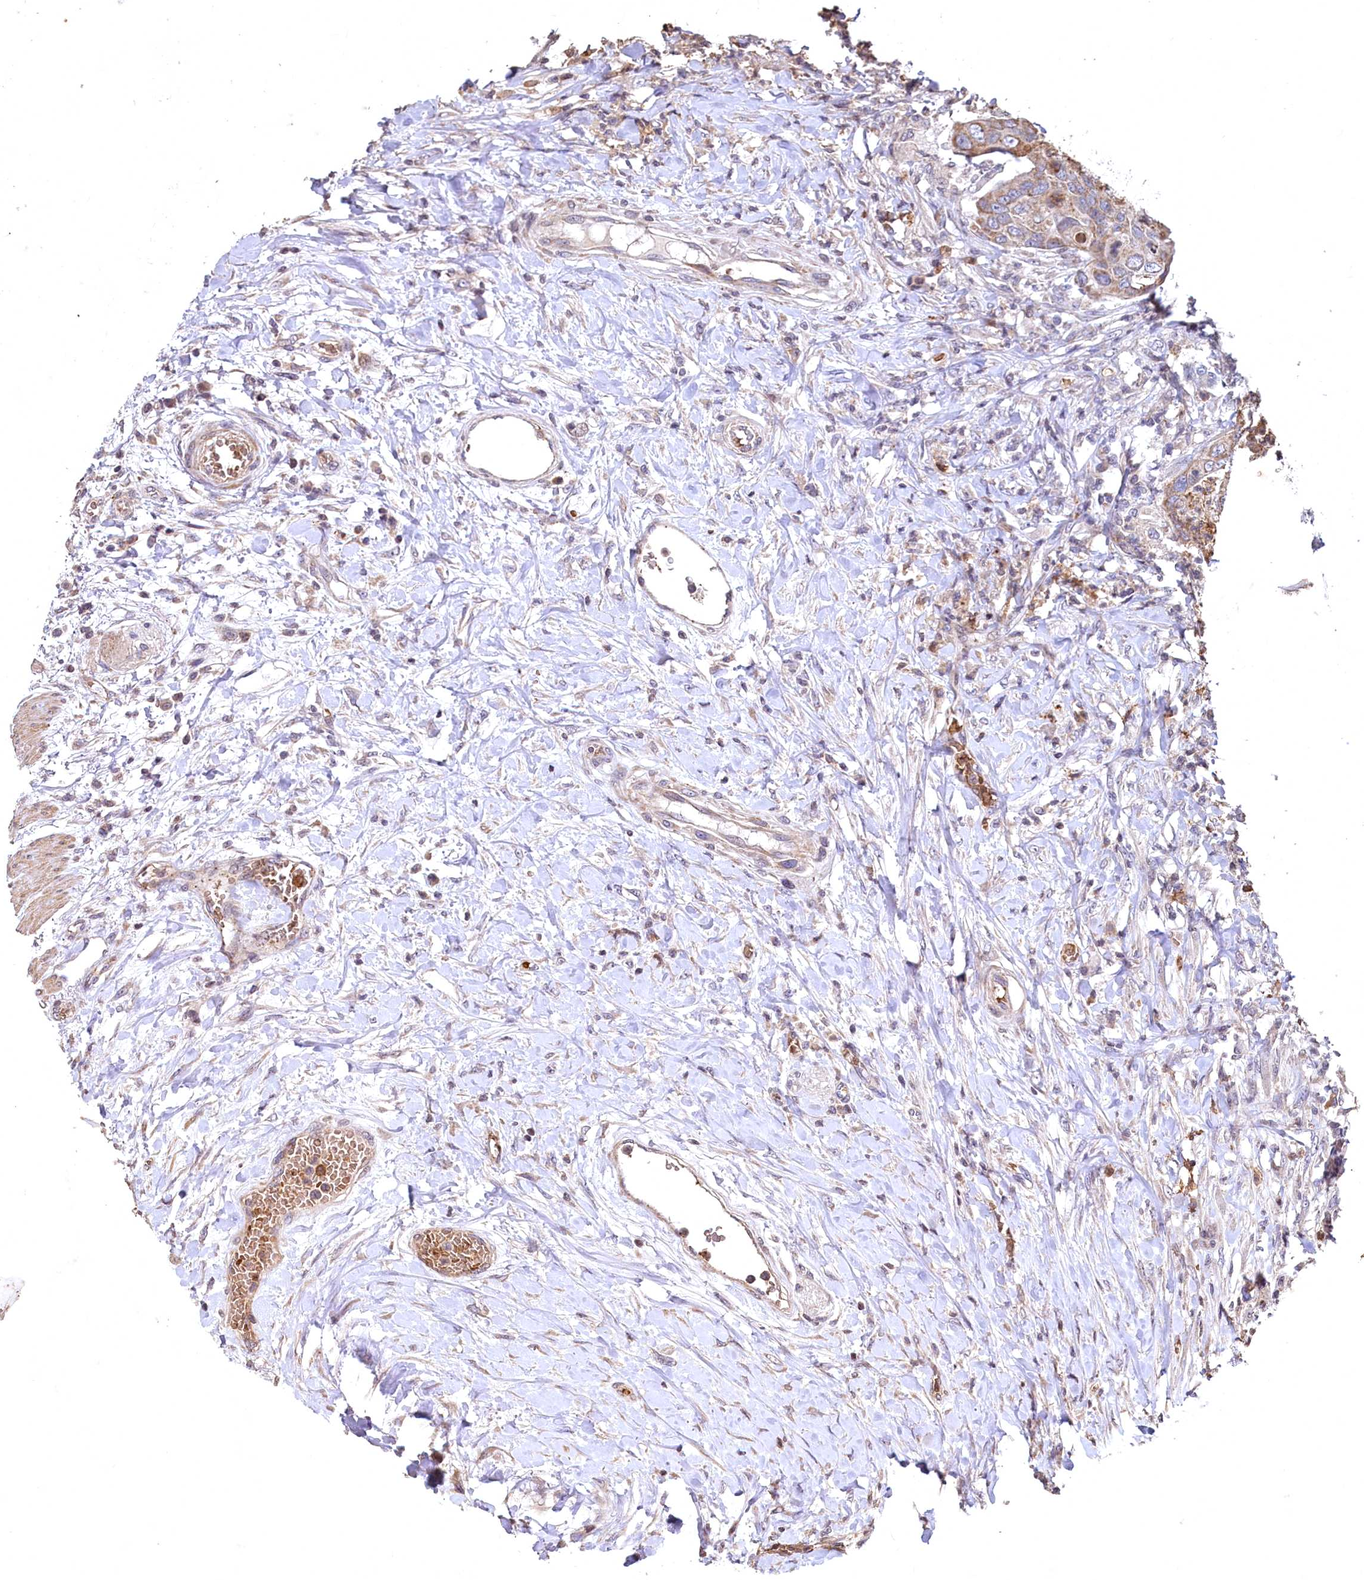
{"staining": {"intensity": "moderate", "quantity": ">75%", "location": "cytoplasmic/membranous"}, "tissue": "colorectal cancer", "cell_type": "Tumor cells", "image_type": "cancer", "snomed": [{"axis": "morphology", "description": "Adenocarcinoma, NOS"}, {"axis": "topography", "description": "Rectum"}], "caption": "The histopathology image shows immunohistochemical staining of colorectal cancer (adenocarcinoma). There is moderate cytoplasmic/membranous positivity is appreciated in about >75% of tumor cells. The staining was performed using DAB to visualize the protein expression in brown, while the nuclei were stained in blue with hematoxylin (Magnification: 20x).", "gene": "SPTA1", "patient": {"sex": "male", "age": 63}}